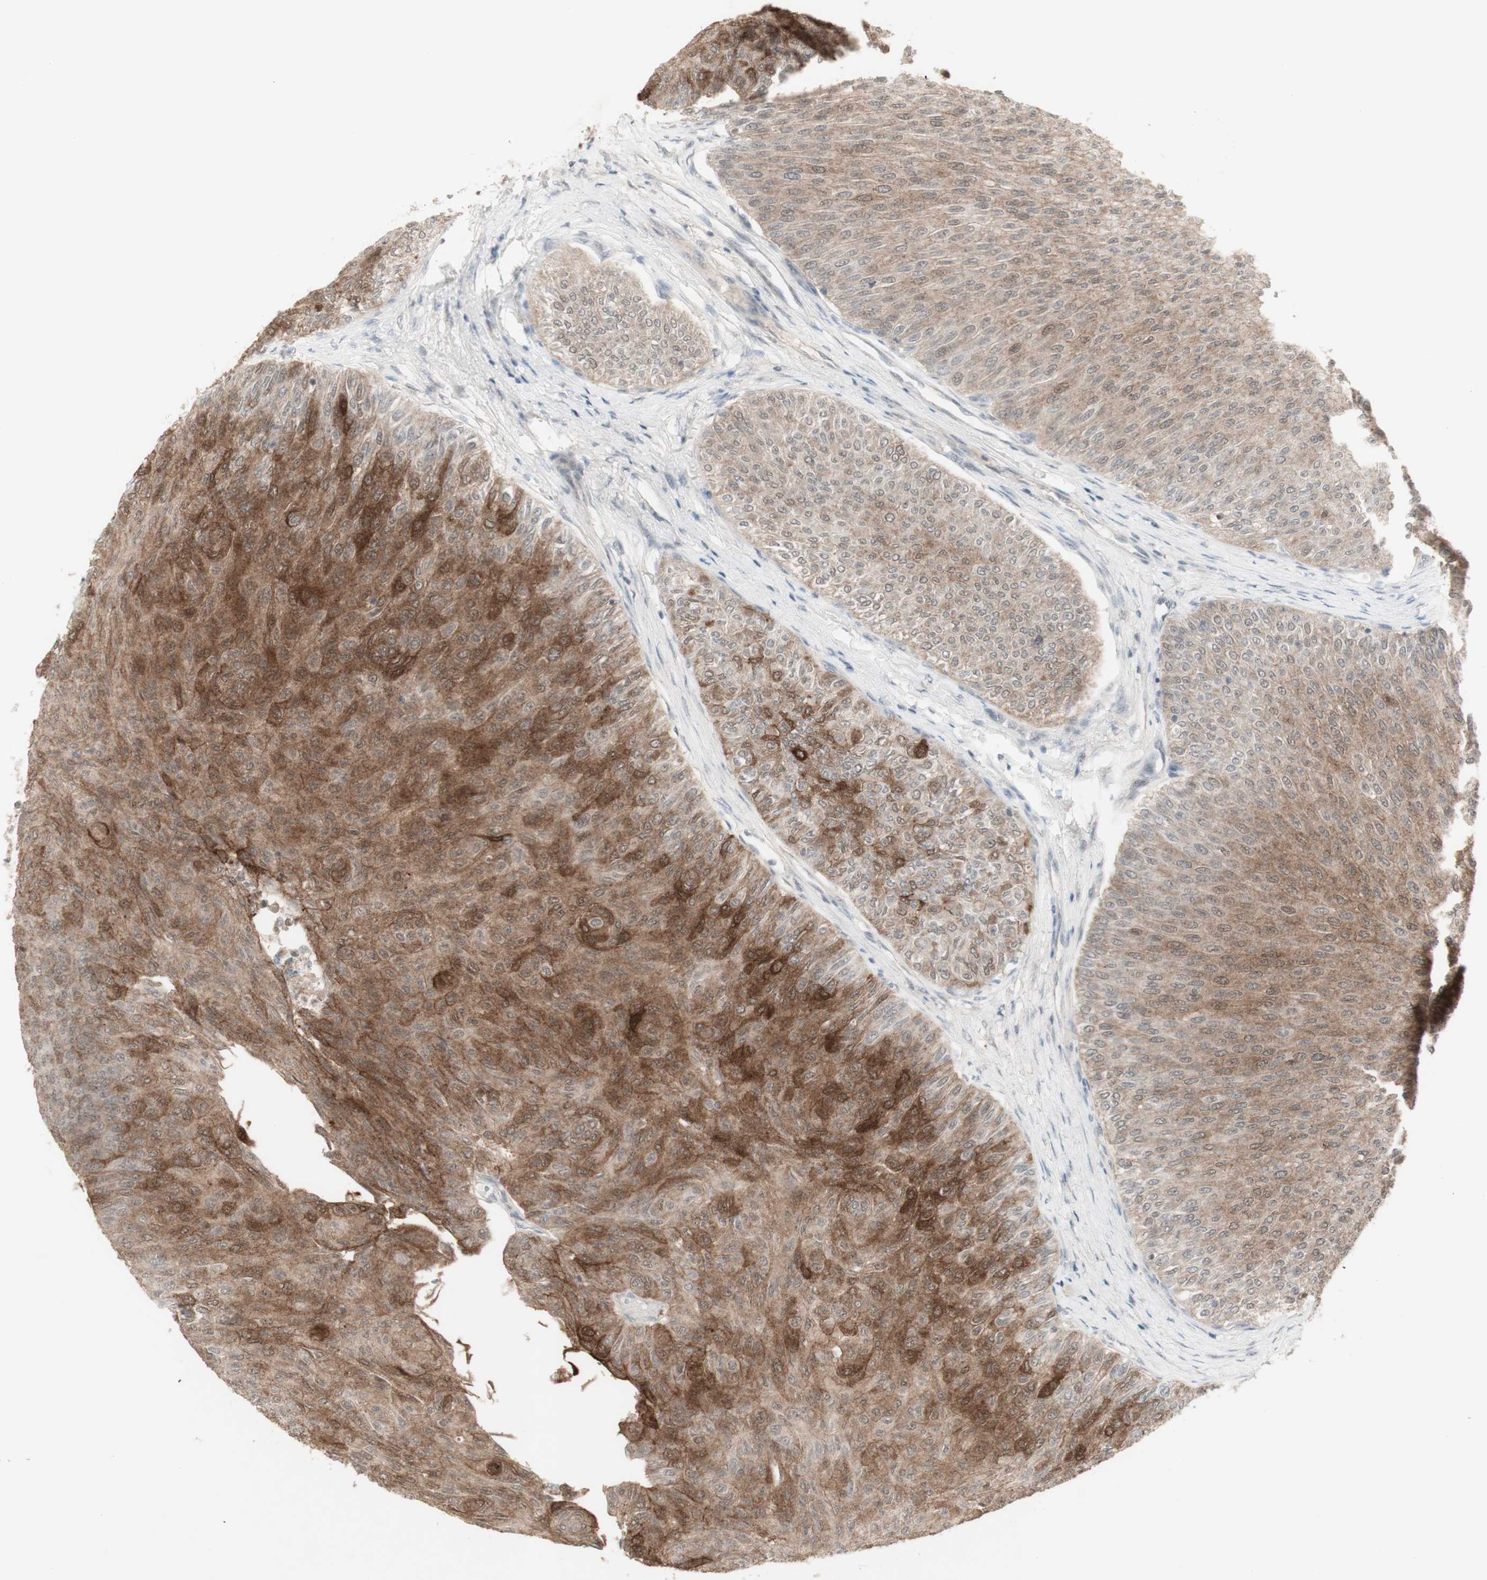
{"staining": {"intensity": "moderate", "quantity": ">75%", "location": "cytoplasmic/membranous"}, "tissue": "urothelial cancer", "cell_type": "Tumor cells", "image_type": "cancer", "snomed": [{"axis": "morphology", "description": "Urothelial carcinoma, Low grade"}, {"axis": "topography", "description": "Urinary bladder"}], "caption": "IHC micrograph of urothelial cancer stained for a protein (brown), which displays medium levels of moderate cytoplasmic/membranous expression in approximately >75% of tumor cells.", "gene": "C1orf116", "patient": {"sex": "male", "age": 78}}